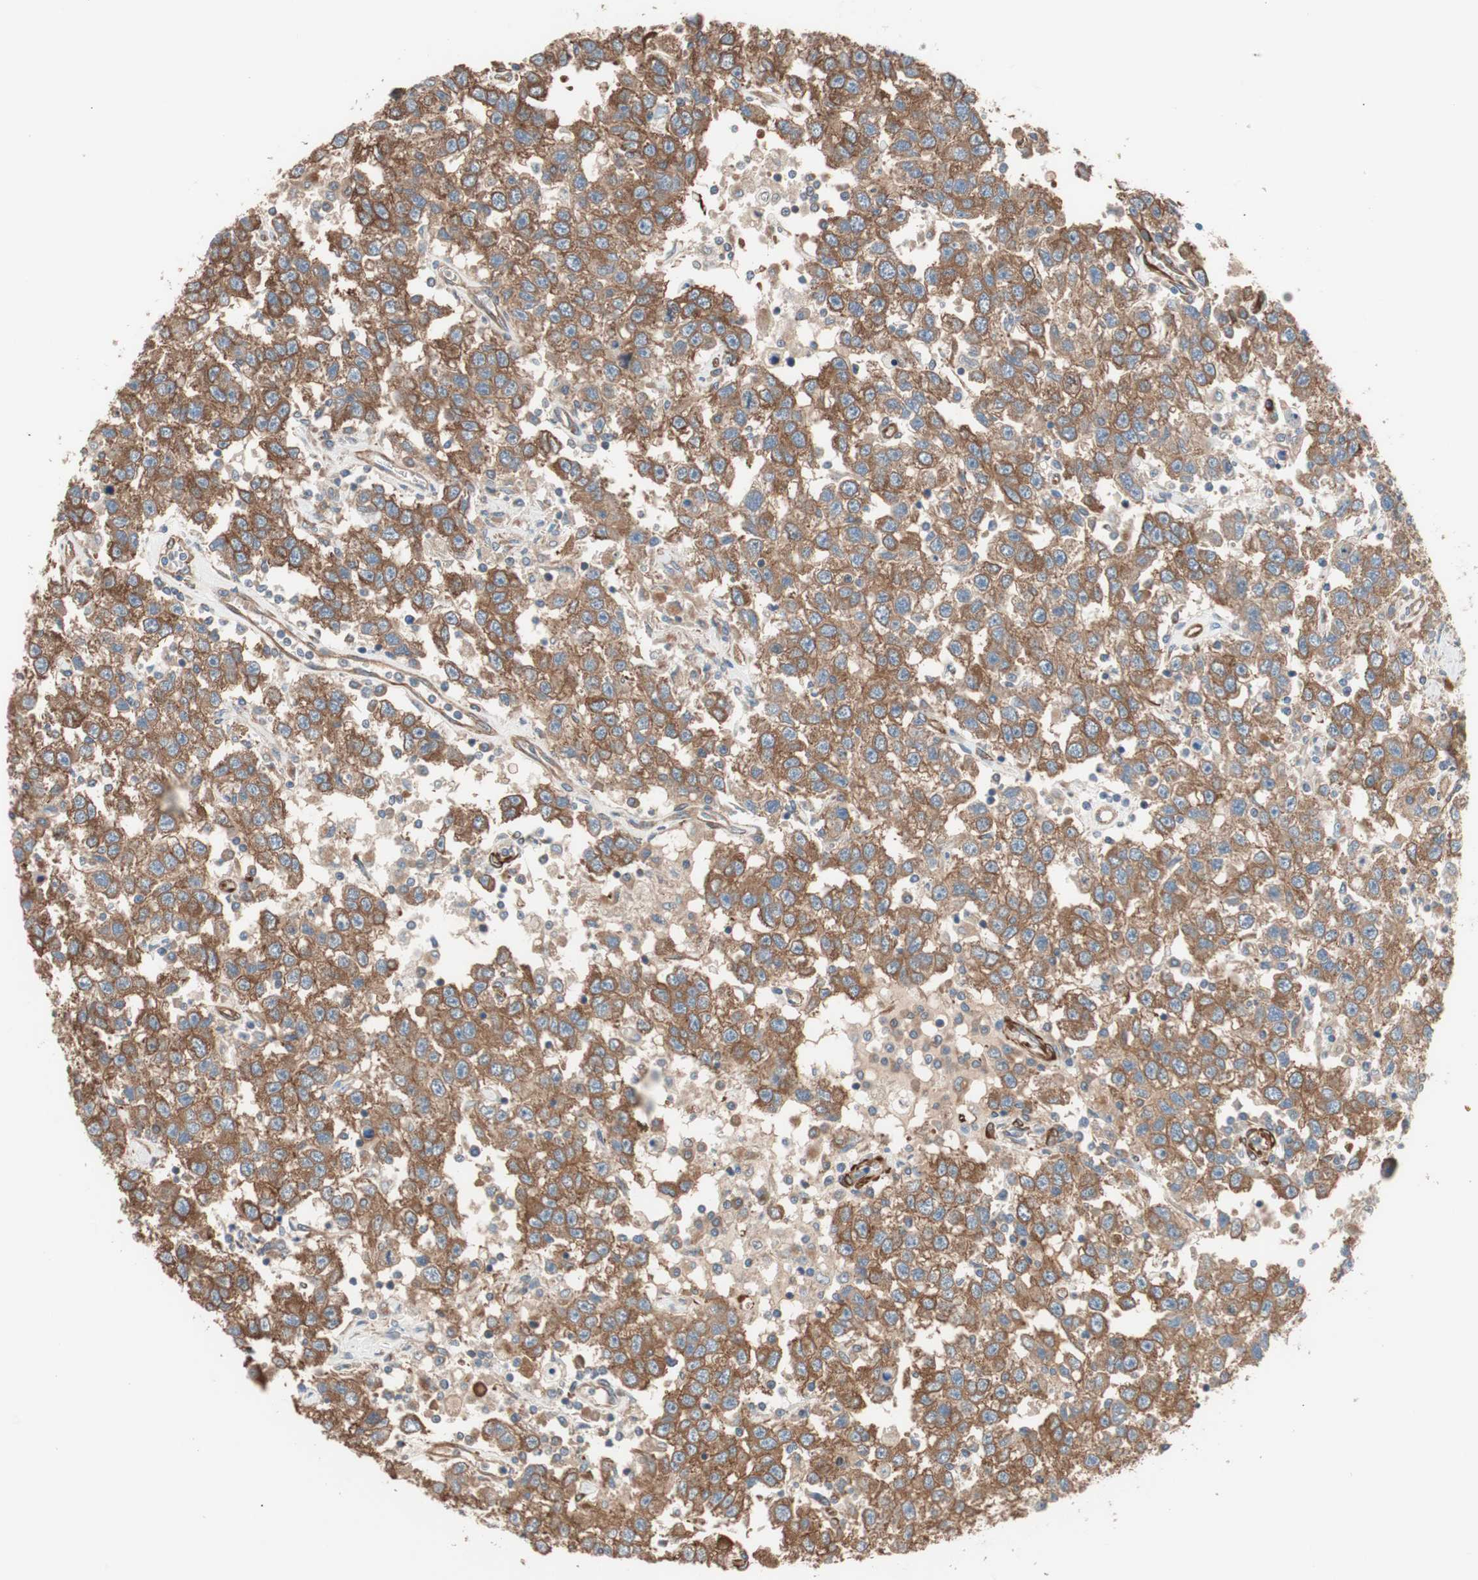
{"staining": {"intensity": "moderate", "quantity": ">75%", "location": "cytoplasmic/membranous"}, "tissue": "testis cancer", "cell_type": "Tumor cells", "image_type": "cancer", "snomed": [{"axis": "morphology", "description": "Seminoma, NOS"}, {"axis": "topography", "description": "Testis"}], "caption": "Immunohistochemical staining of seminoma (testis) exhibits medium levels of moderate cytoplasmic/membranous expression in approximately >75% of tumor cells.", "gene": "GPSM2", "patient": {"sex": "male", "age": 41}}